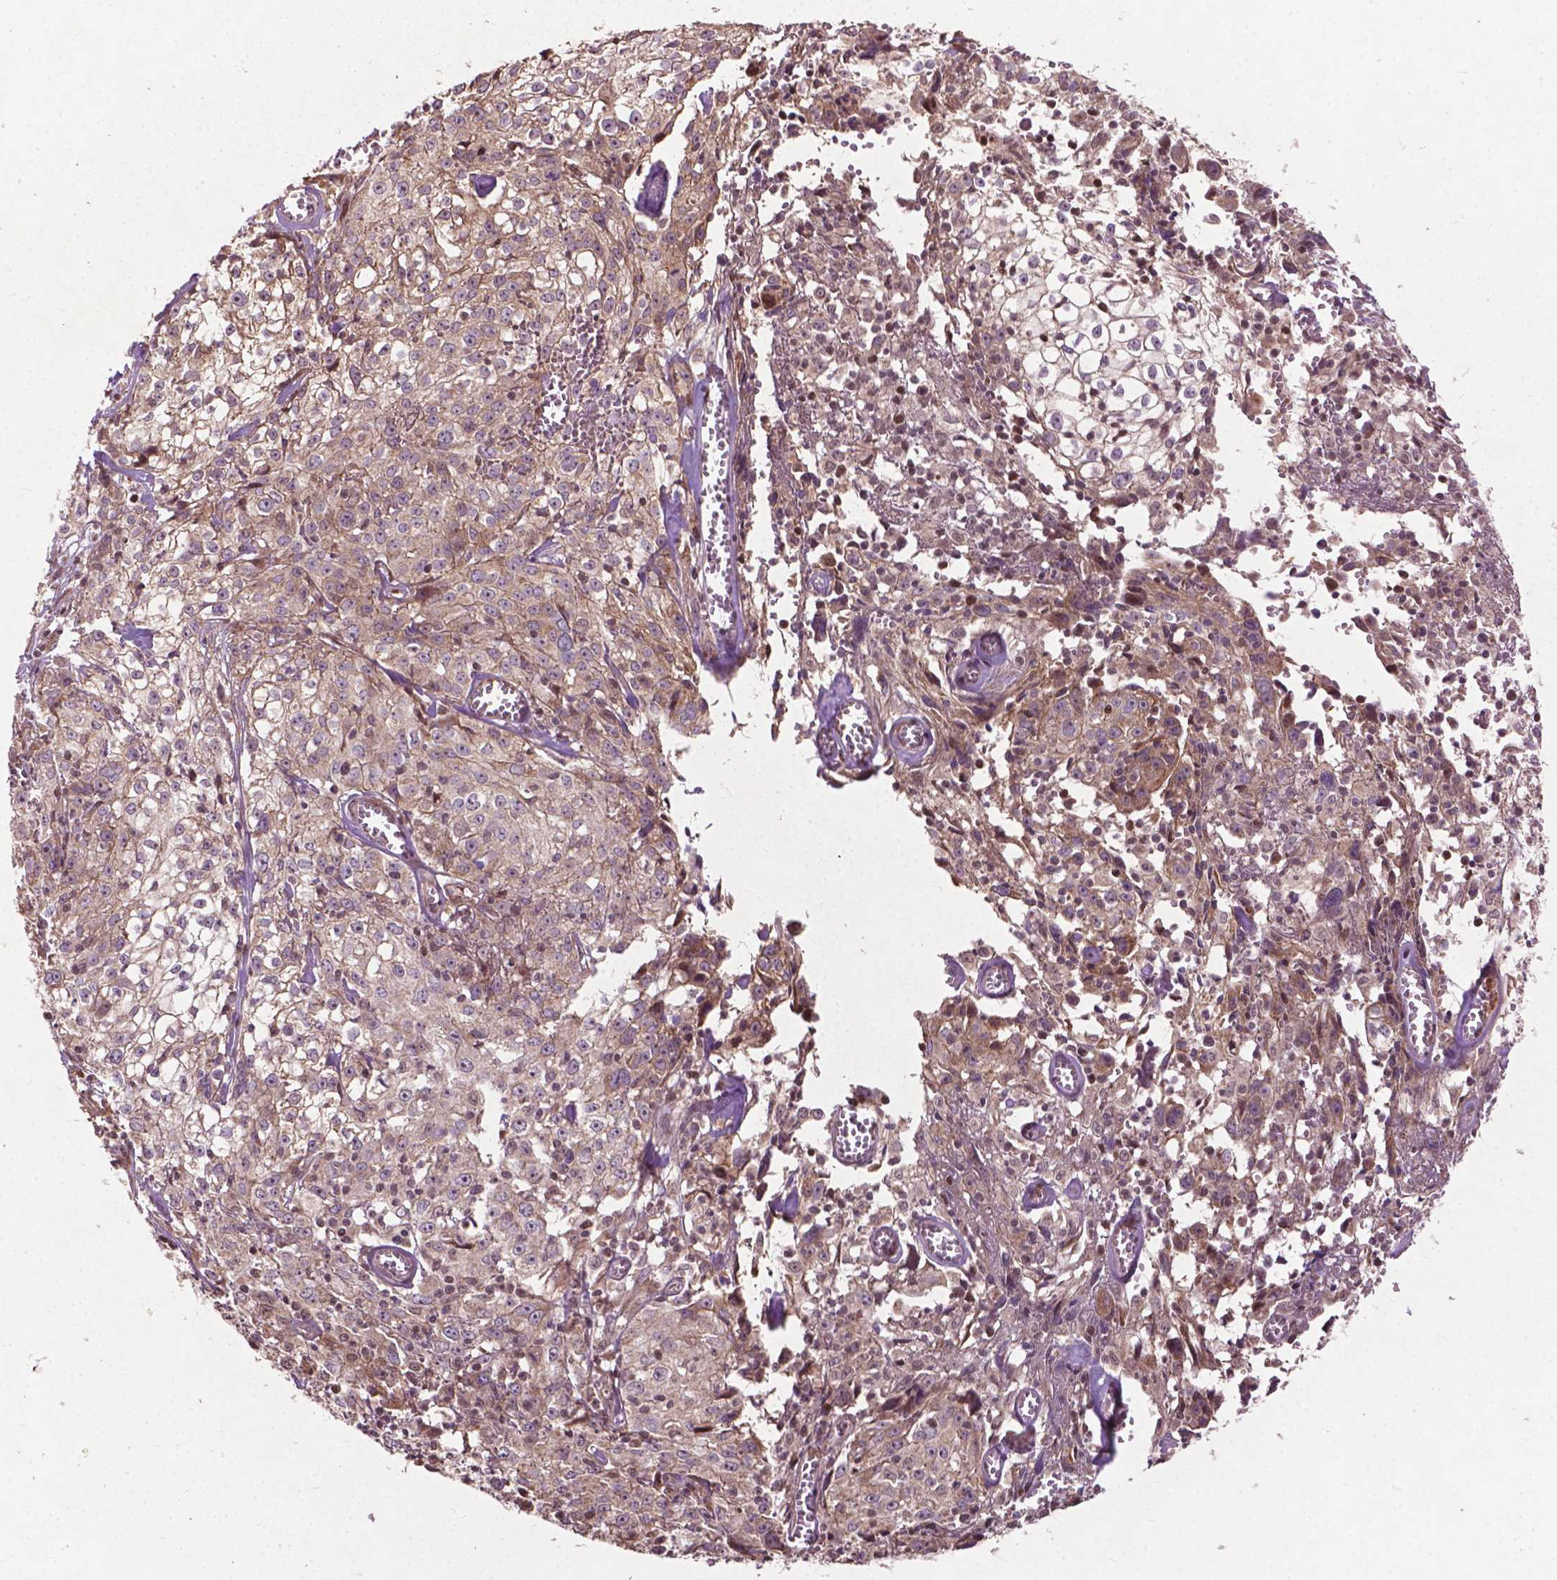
{"staining": {"intensity": "moderate", "quantity": "<25%", "location": "cytoplasmic/membranous"}, "tissue": "cervical cancer", "cell_type": "Tumor cells", "image_type": "cancer", "snomed": [{"axis": "morphology", "description": "Squamous cell carcinoma, NOS"}, {"axis": "topography", "description": "Cervix"}], "caption": "A histopathology image of human cervical squamous cell carcinoma stained for a protein exhibits moderate cytoplasmic/membranous brown staining in tumor cells. The staining is performed using DAB (3,3'-diaminobenzidine) brown chromogen to label protein expression. The nuclei are counter-stained blue using hematoxylin.", "gene": "B3GALNT2", "patient": {"sex": "female", "age": 85}}